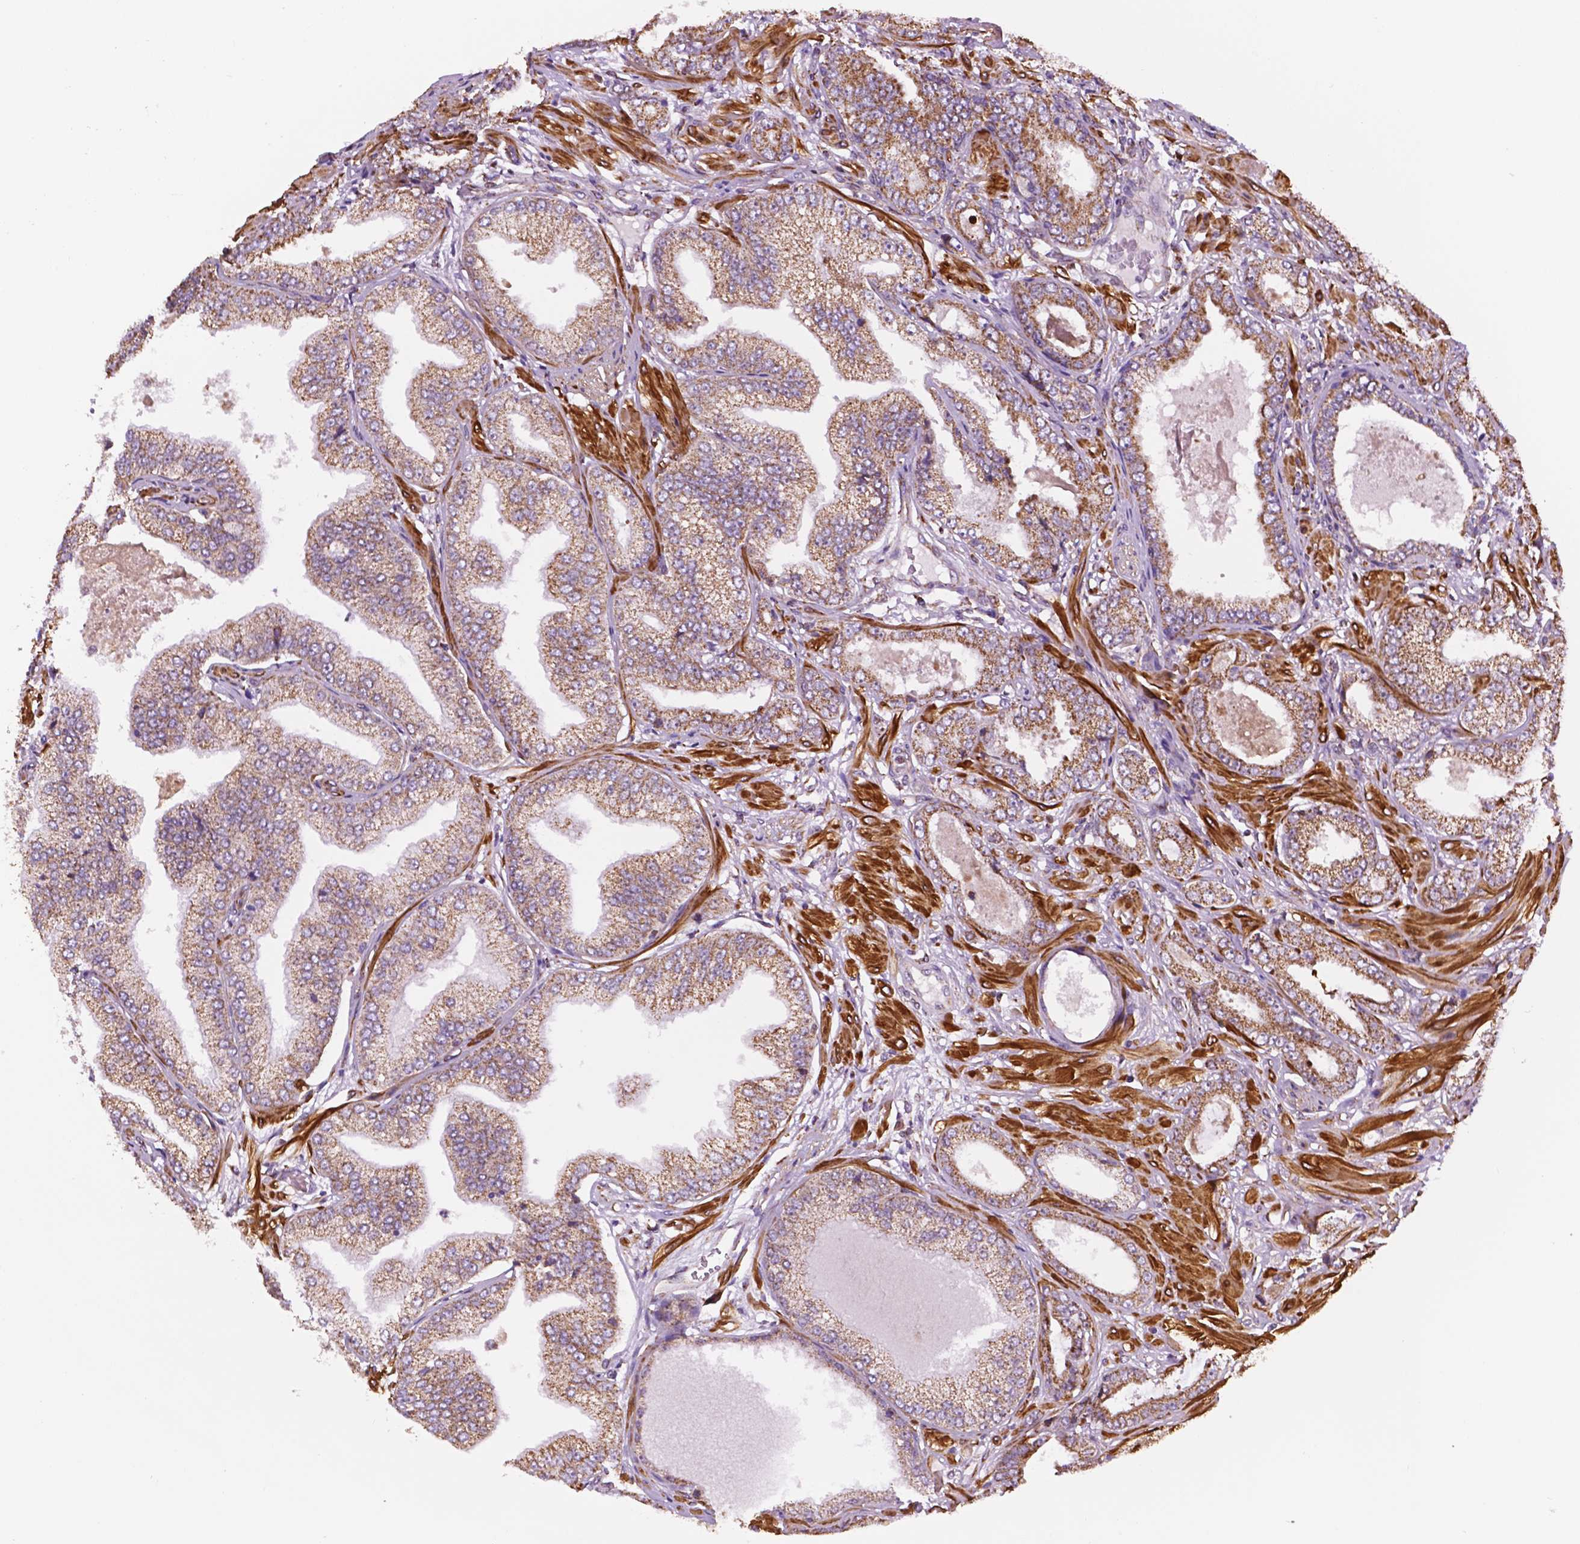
{"staining": {"intensity": "moderate", "quantity": ">75%", "location": "cytoplasmic/membranous"}, "tissue": "prostate cancer", "cell_type": "Tumor cells", "image_type": "cancer", "snomed": [{"axis": "morphology", "description": "Adenocarcinoma, Low grade"}, {"axis": "topography", "description": "Prostate"}], "caption": "Immunohistochemistry (IHC) micrograph of neoplastic tissue: human adenocarcinoma (low-grade) (prostate) stained using IHC reveals medium levels of moderate protein expression localized specifically in the cytoplasmic/membranous of tumor cells, appearing as a cytoplasmic/membranous brown color.", "gene": "GEMIN4", "patient": {"sex": "male", "age": 55}}